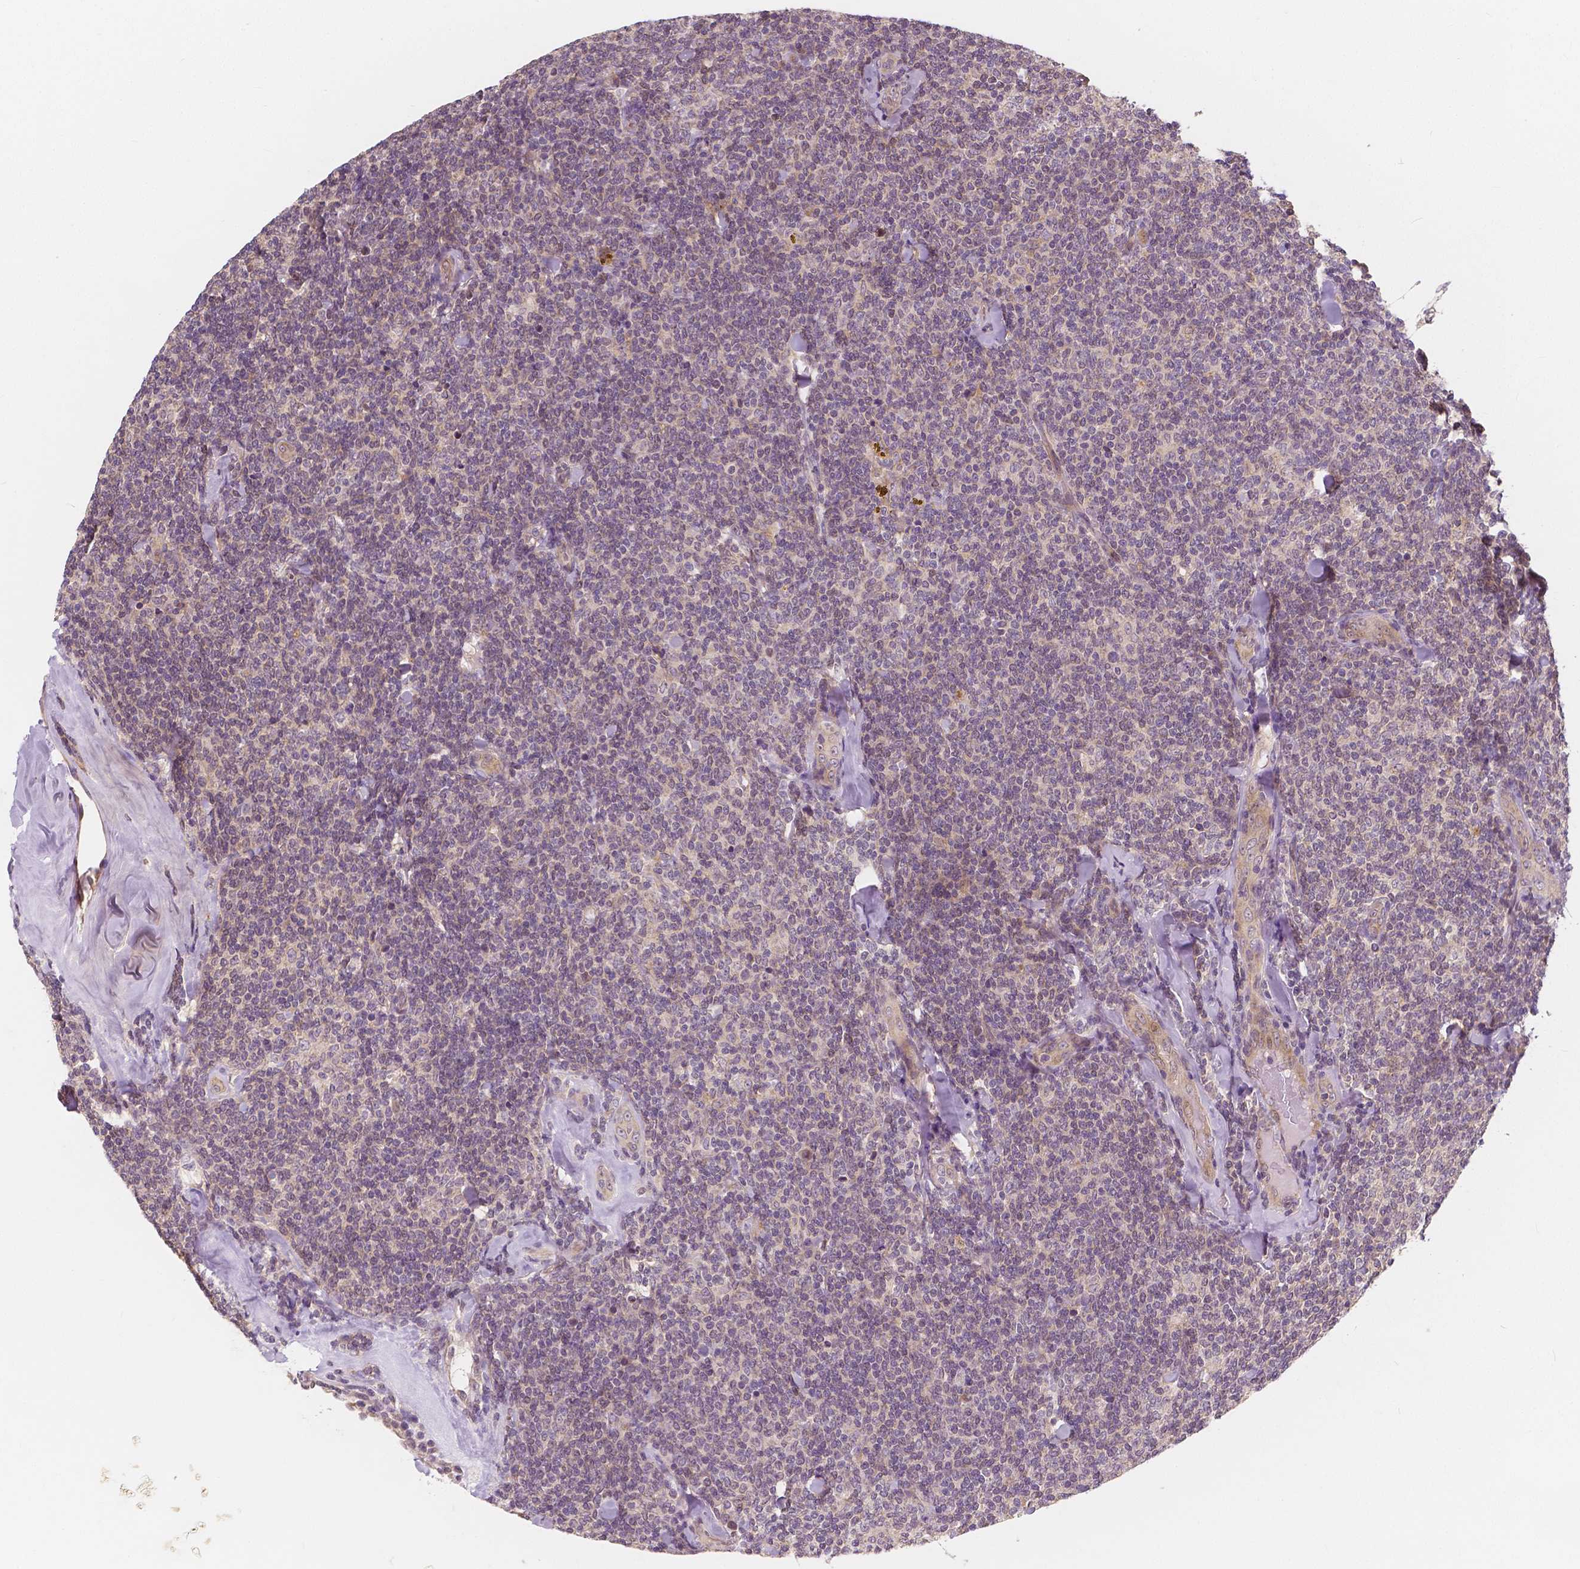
{"staining": {"intensity": "negative", "quantity": "none", "location": "none"}, "tissue": "lymphoma", "cell_type": "Tumor cells", "image_type": "cancer", "snomed": [{"axis": "morphology", "description": "Malignant lymphoma, non-Hodgkin's type, Low grade"}, {"axis": "topography", "description": "Lymph node"}], "caption": "Immunohistochemistry (IHC) photomicrograph of human low-grade malignant lymphoma, non-Hodgkin's type stained for a protein (brown), which reveals no positivity in tumor cells. (Immunohistochemistry (IHC), brightfield microscopy, high magnification).", "gene": "SNX12", "patient": {"sex": "female", "age": 56}}